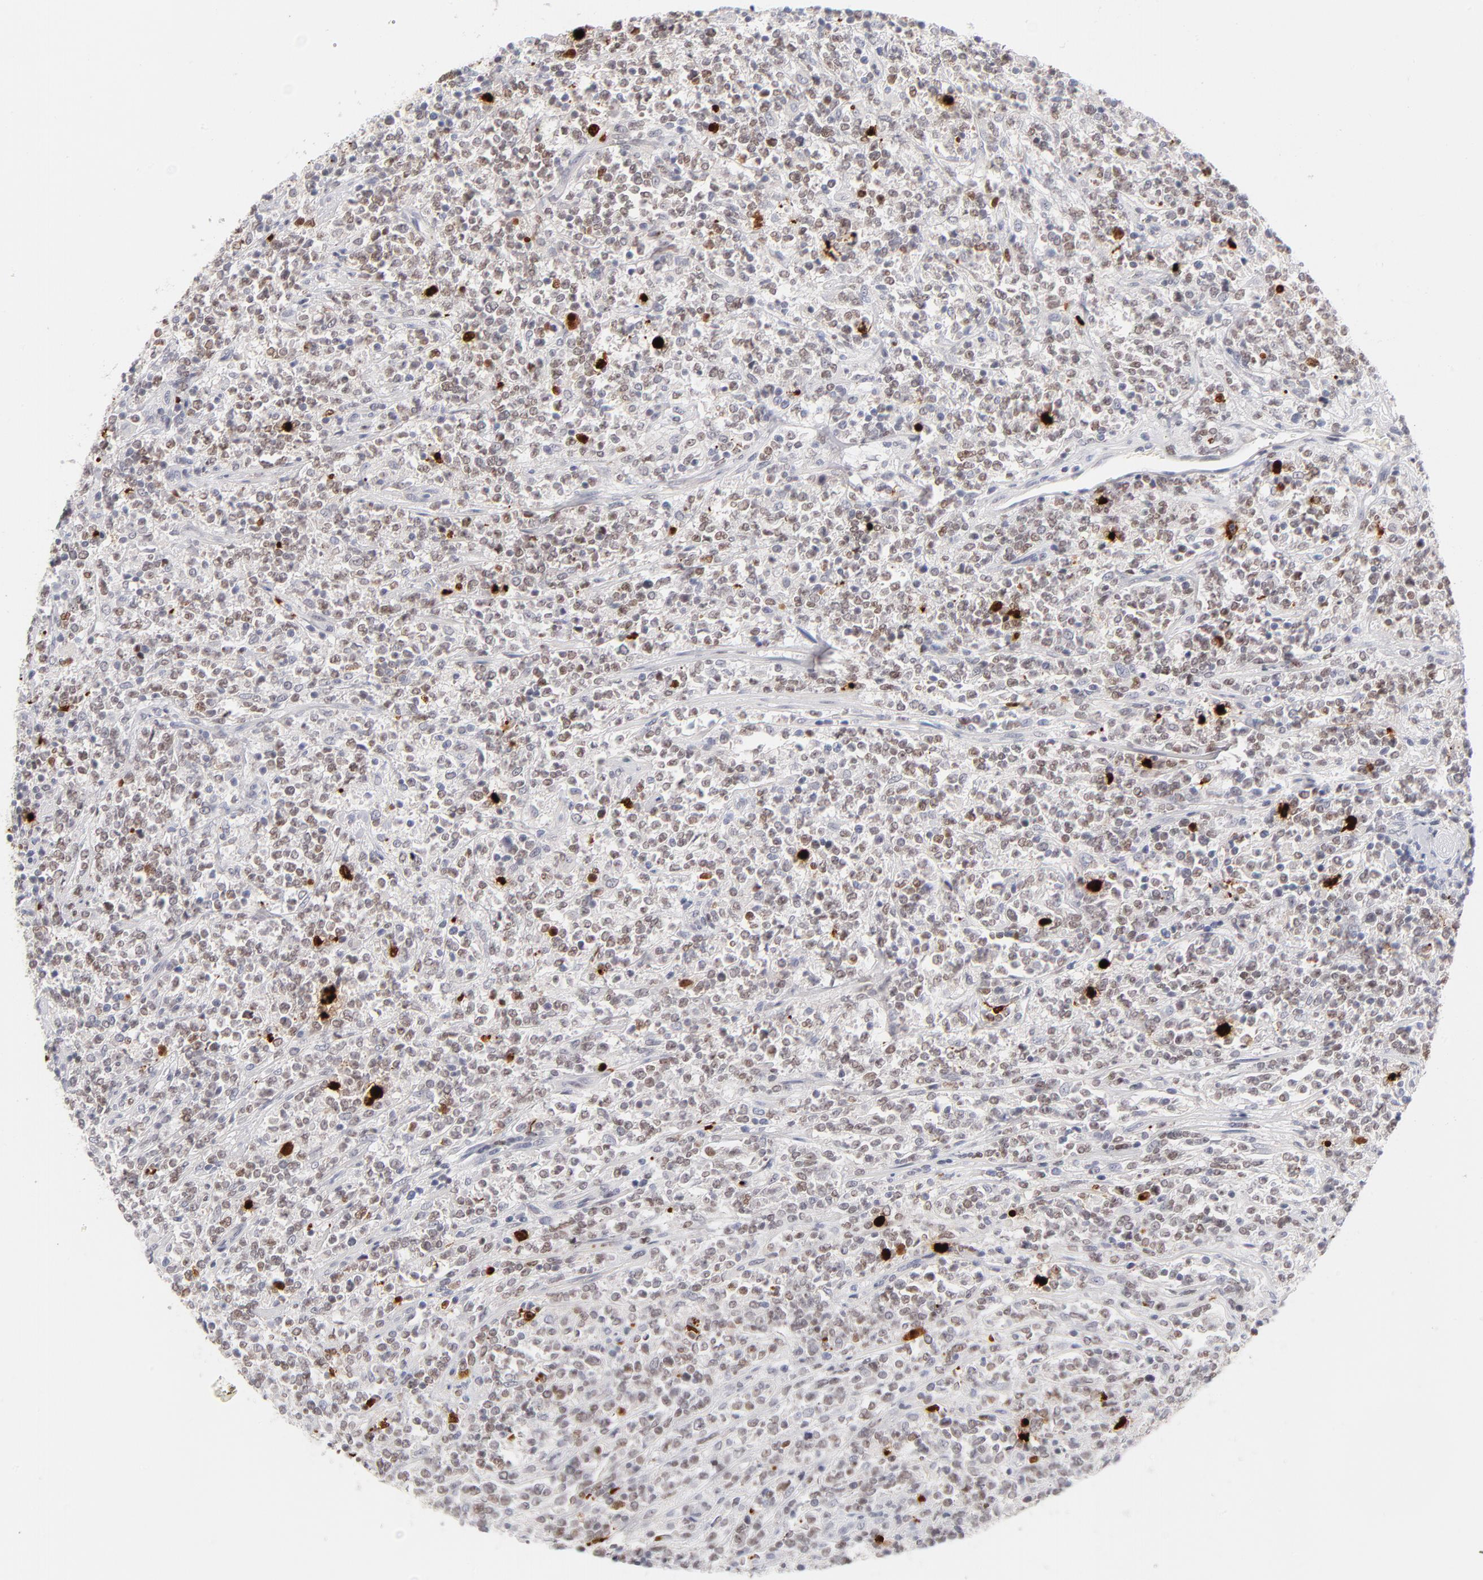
{"staining": {"intensity": "weak", "quantity": "<25%", "location": "nuclear"}, "tissue": "lymphoma", "cell_type": "Tumor cells", "image_type": "cancer", "snomed": [{"axis": "morphology", "description": "Malignant lymphoma, non-Hodgkin's type, High grade"}, {"axis": "topography", "description": "Soft tissue"}], "caption": "An IHC histopathology image of high-grade malignant lymphoma, non-Hodgkin's type is shown. There is no staining in tumor cells of high-grade malignant lymphoma, non-Hodgkin's type.", "gene": "PARP1", "patient": {"sex": "male", "age": 18}}